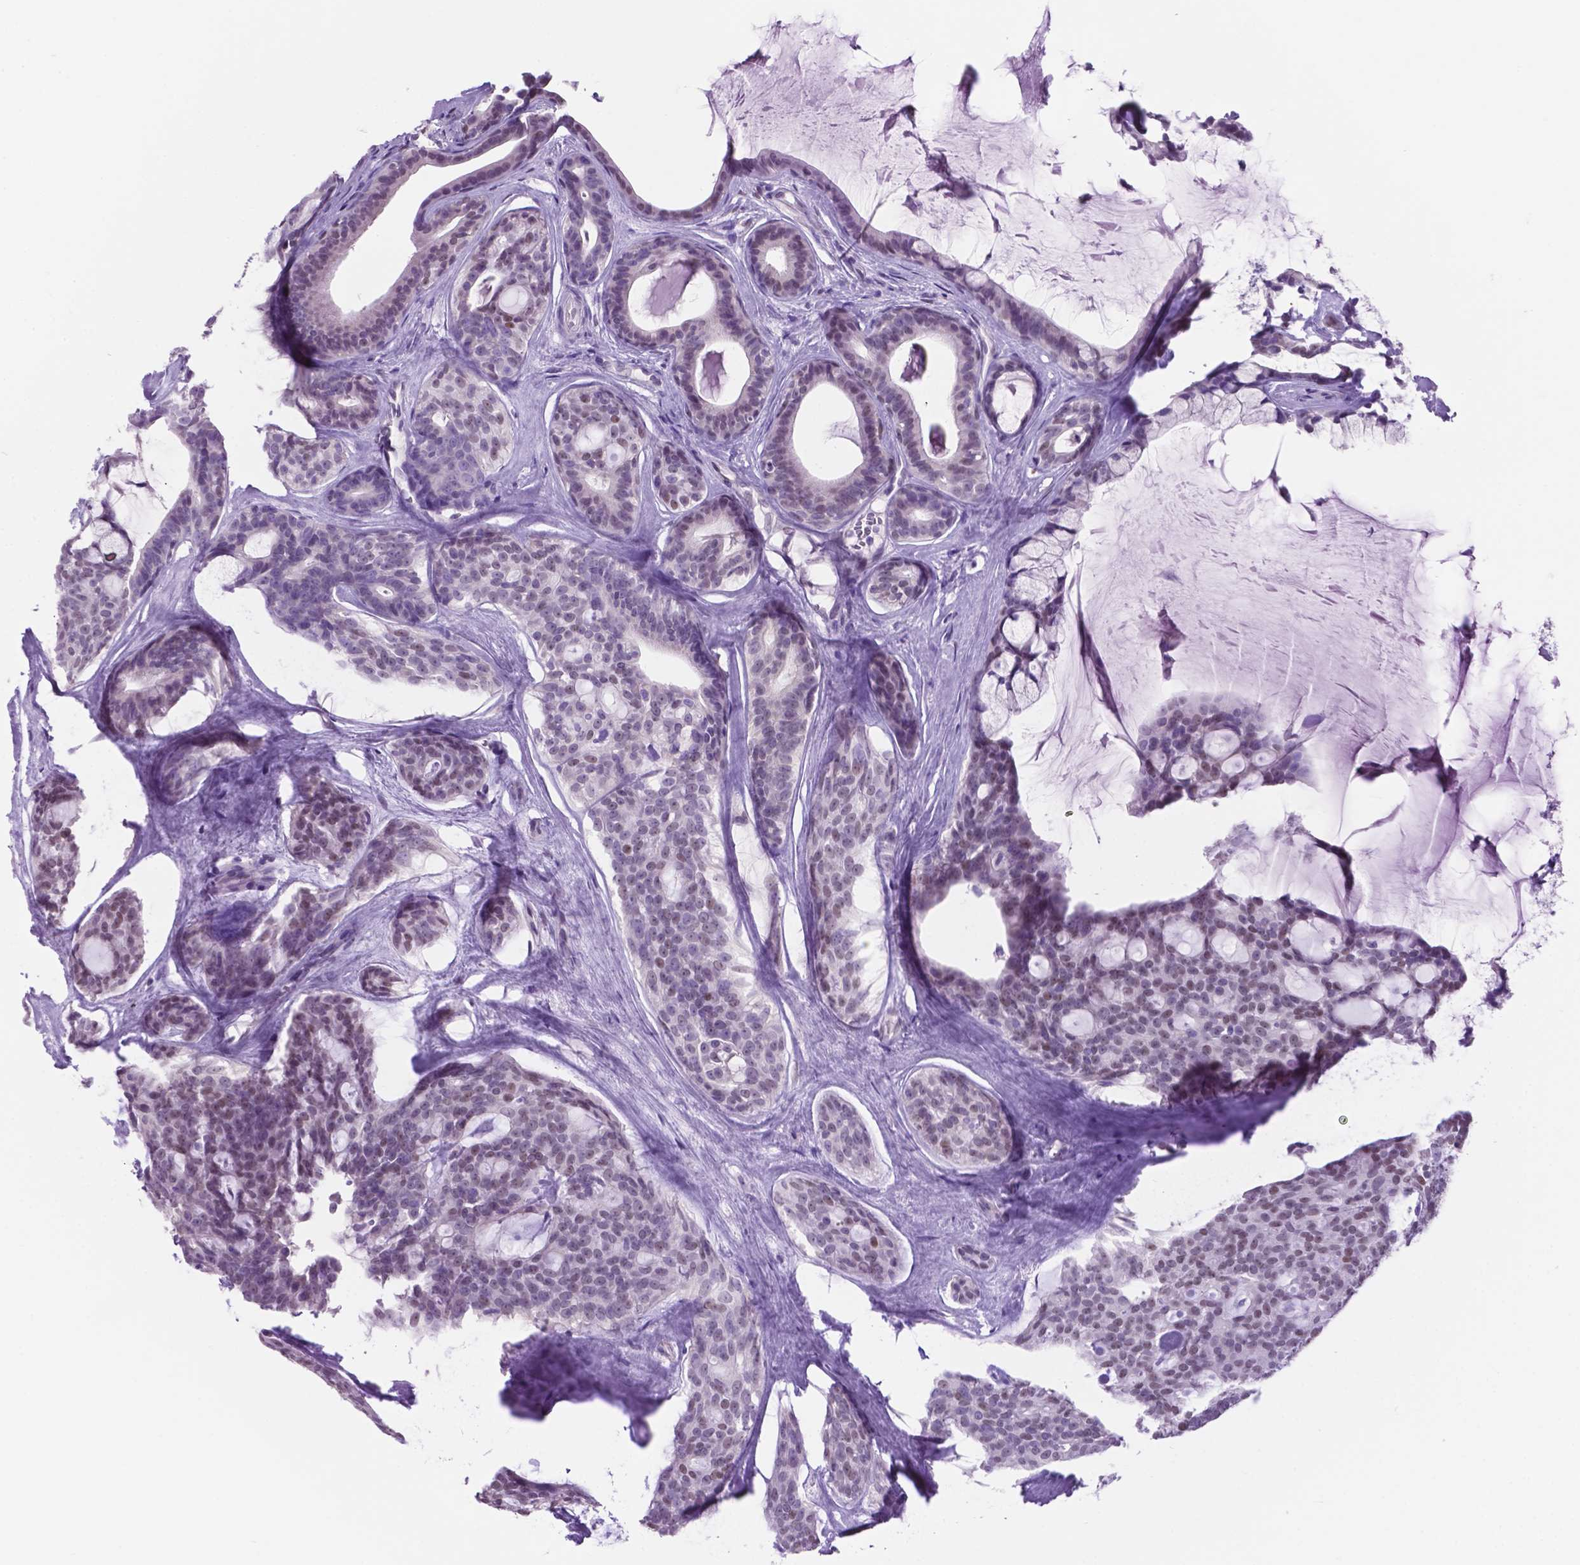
{"staining": {"intensity": "negative", "quantity": "none", "location": "none"}, "tissue": "head and neck cancer", "cell_type": "Tumor cells", "image_type": "cancer", "snomed": [{"axis": "morphology", "description": "Adenocarcinoma, NOS"}, {"axis": "topography", "description": "Head-Neck"}], "caption": "Immunohistochemistry (IHC) image of neoplastic tissue: adenocarcinoma (head and neck) stained with DAB displays no significant protein staining in tumor cells.", "gene": "TMEM210", "patient": {"sex": "male", "age": 66}}